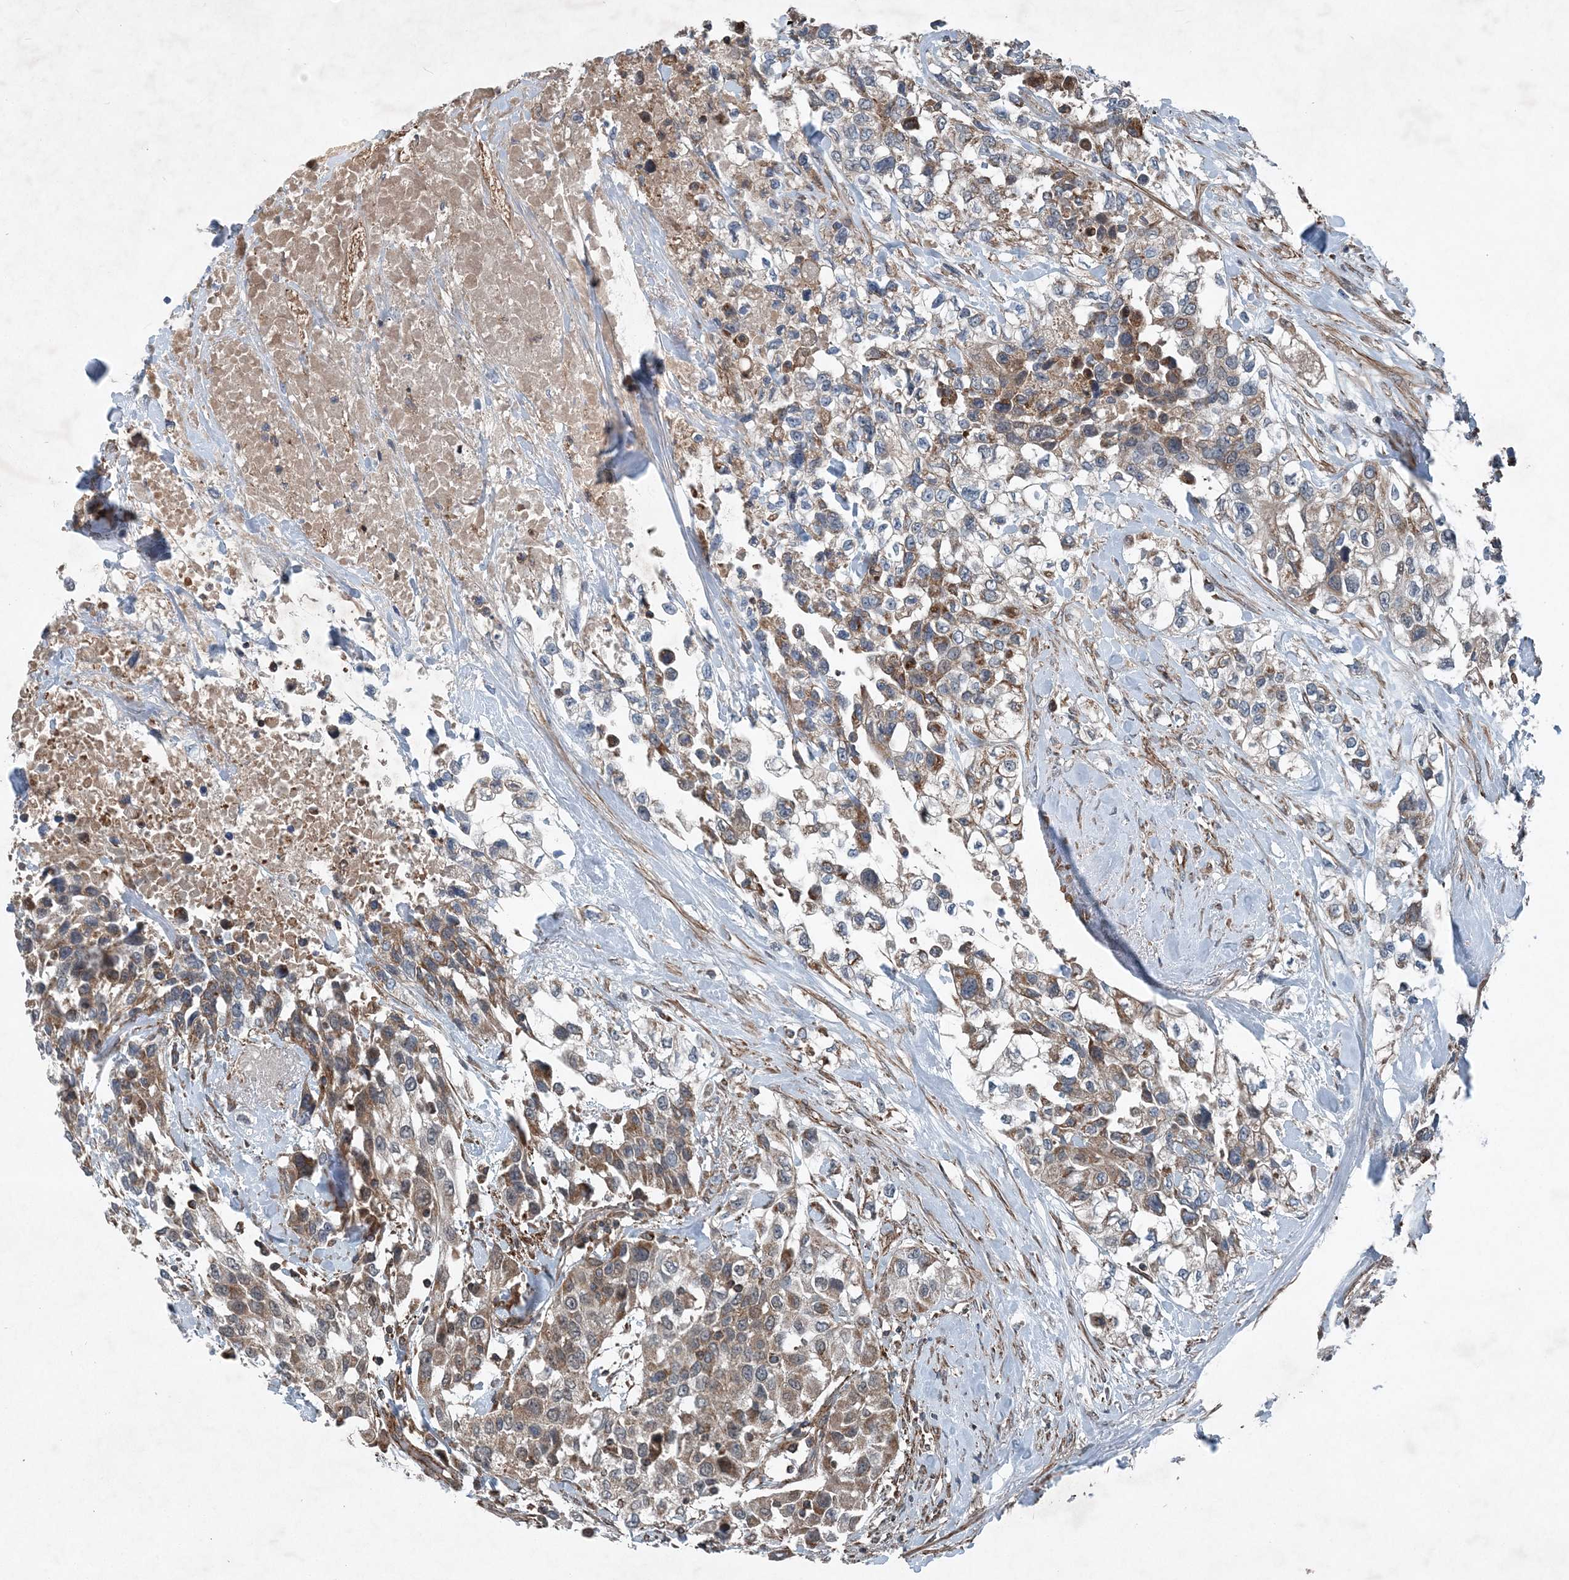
{"staining": {"intensity": "moderate", "quantity": "25%-75%", "location": "cytoplasmic/membranous"}, "tissue": "urothelial cancer", "cell_type": "Tumor cells", "image_type": "cancer", "snomed": [{"axis": "morphology", "description": "Urothelial carcinoma, High grade"}, {"axis": "topography", "description": "Urinary bladder"}], "caption": "Tumor cells show medium levels of moderate cytoplasmic/membranous positivity in approximately 25%-75% of cells in human urothelial cancer.", "gene": "NDUFA2", "patient": {"sex": "female", "age": 80}}